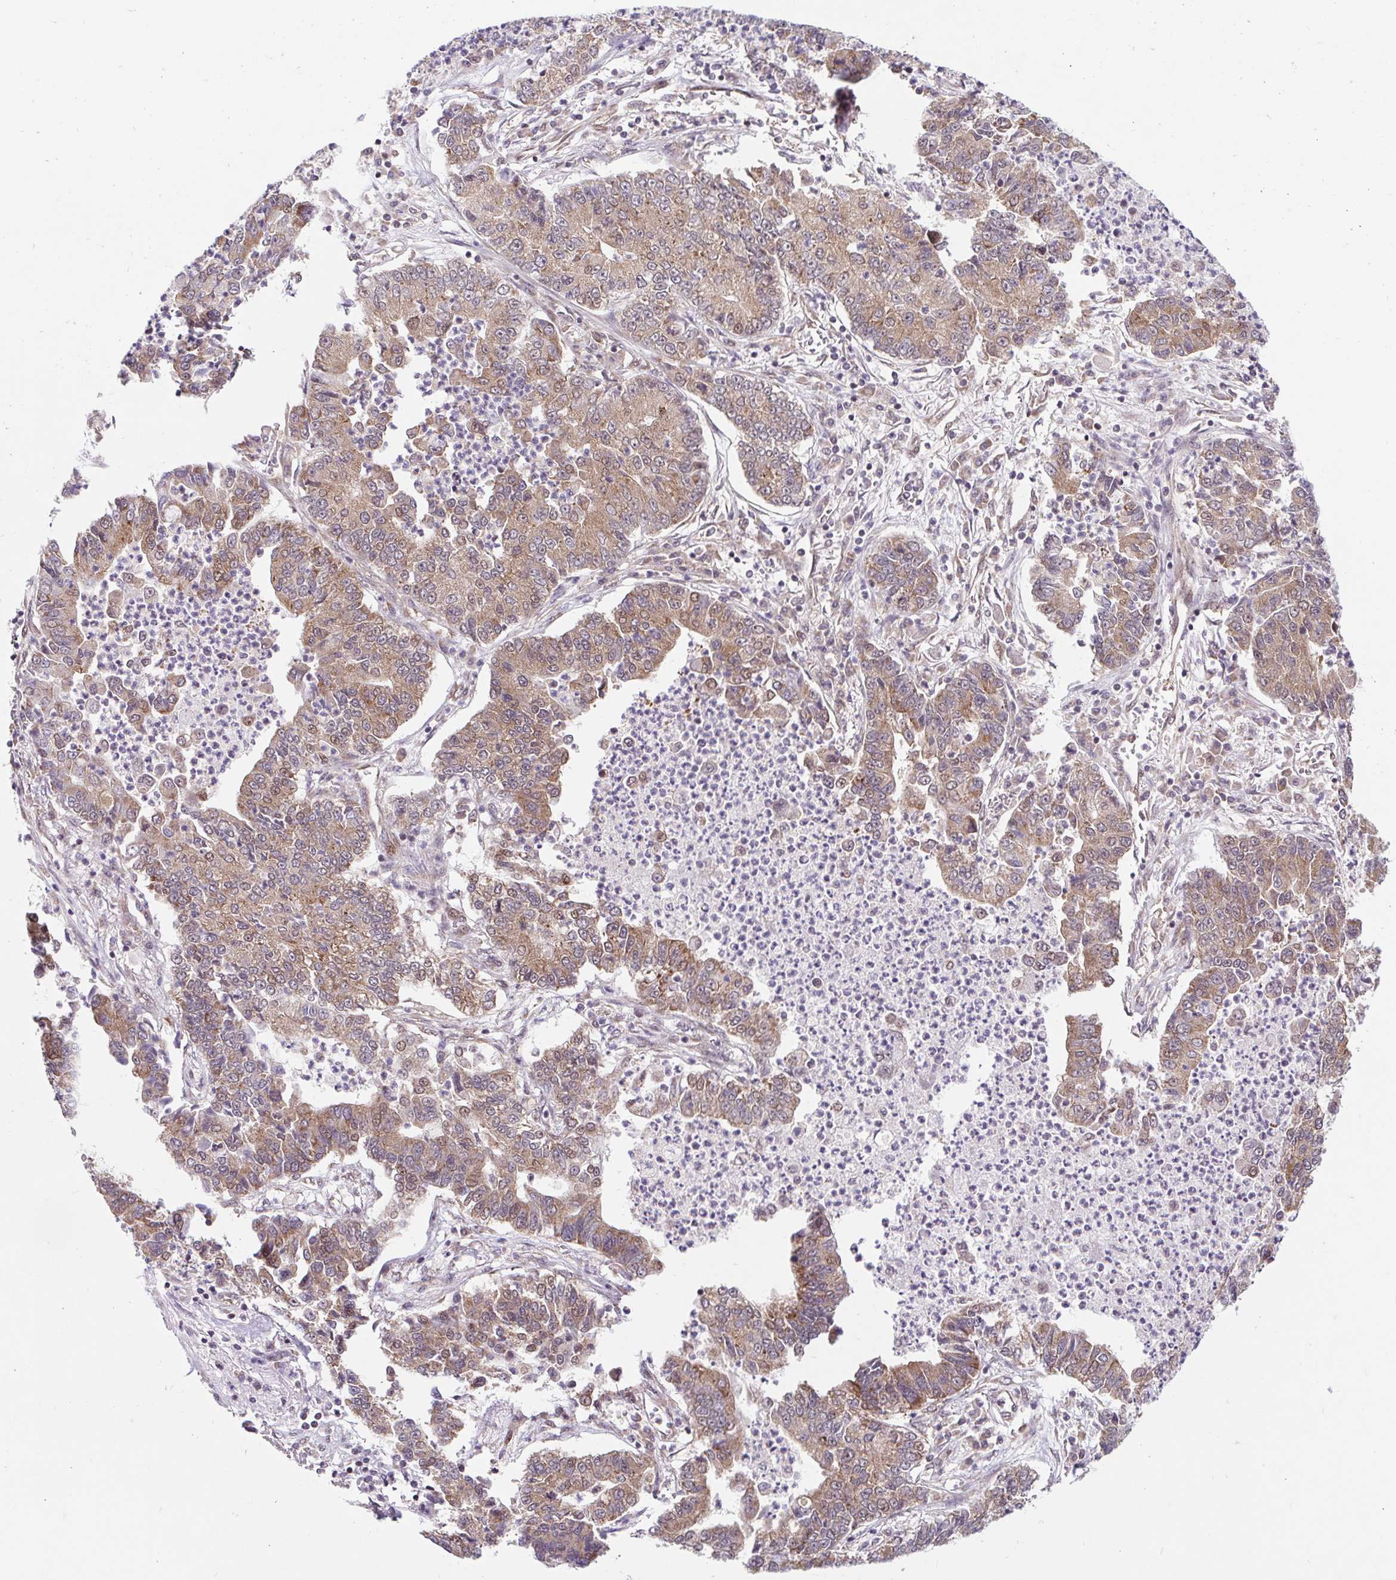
{"staining": {"intensity": "moderate", "quantity": "25%-75%", "location": "cytoplasmic/membranous,nuclear"}, "tissue": "lung cancer", "cell_type": "Tumor cells", "image_type": "cancer", "snomed": [{"axis": "morphology", "description": "Adenocarcinoma, NOS"}, {"axis": "topography", "description": "Lung"}], "caption": "IHC staining of adenocarcinoma (lung), which demonstrates medium levels of moderate cytoplasmic/membranous and nuclear expression in about 25%-75% of tumor cells indicating moderate cytoplasmic/membranous and nuclear protein staining. The staining was performed using DAB (brown) for protein detection and nuclei were counterstained in hematoxylin (blue).", "gene": "HFE", "patient": {"sex": "female", "age": 57}}